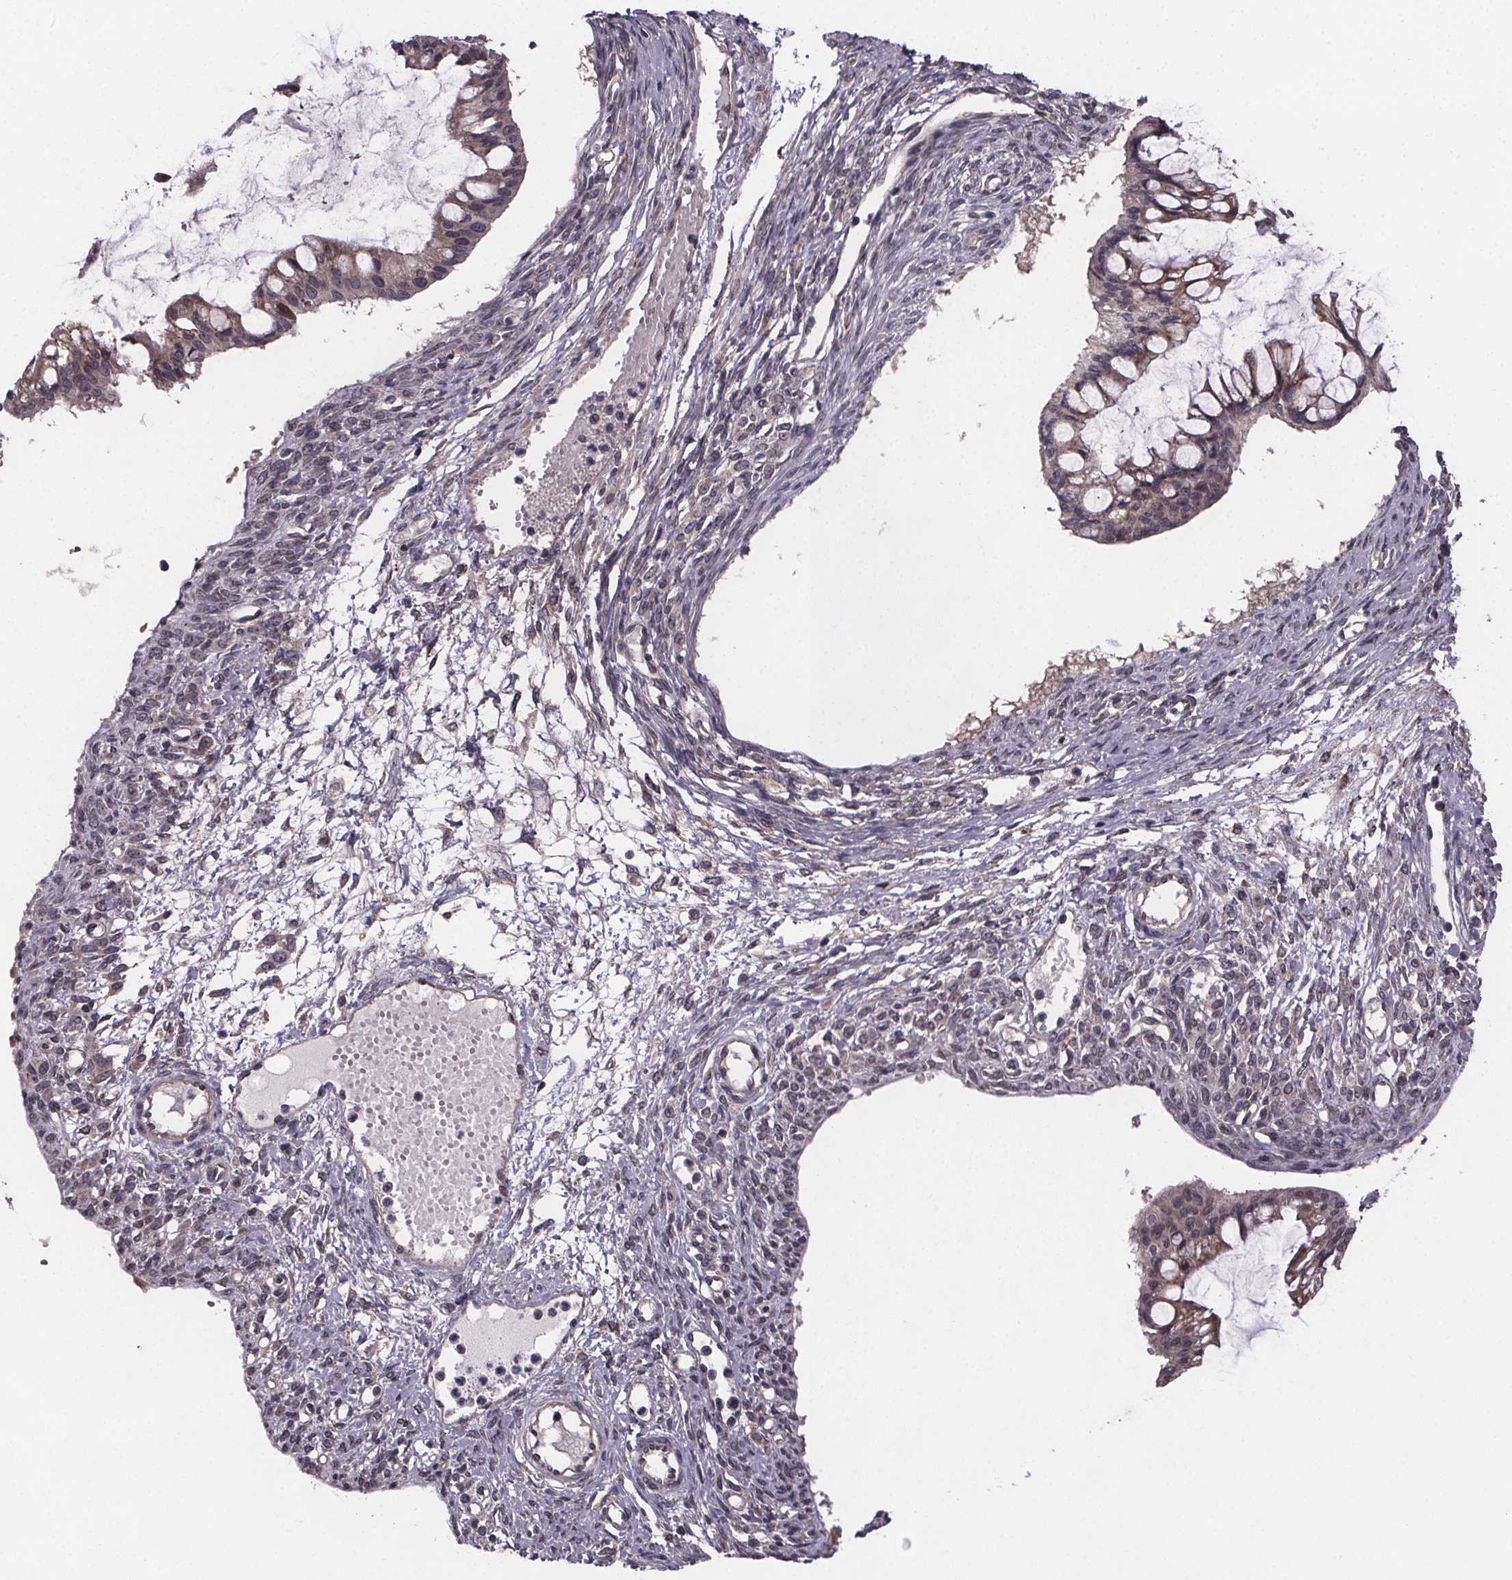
{"staining": {"intensity": "weak", "quantity": ">75%", "location": "cytoplasmic/membranous"}, "tissue": "ovarian cancer", "cell_type": "Tumor cells", "image_type": "cancer", "snomed": [{"axis": "morphology", "description": "Cystadenocarcinoma, mucinous, NOS"}, {"axis": "topography", "description": "Ovary"}], "caption": "An image showing weak cytoplasmic/membranous expression in approximately >75% of tumor cells in mucinous cystadenocarcinoma (ovarian), as visualized by brown immunohistochemical staining.", "gene": "SAT1", "patient": {"sex": "female", "age": 73}}